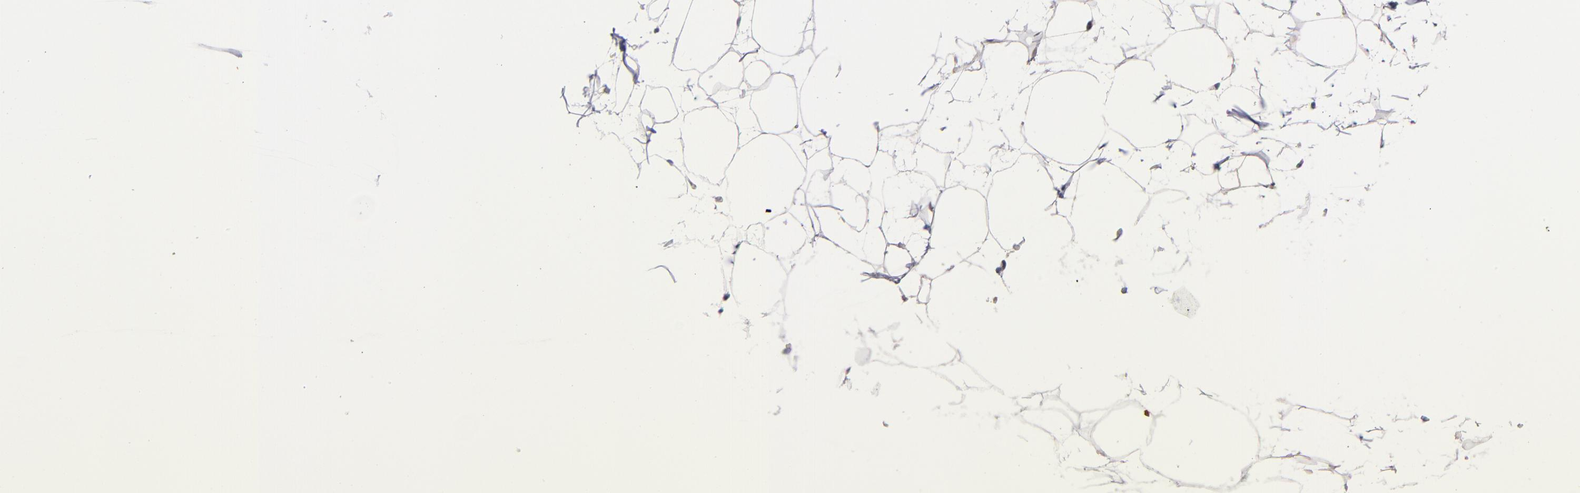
{"staining": {"intensity": "weak", "quantity": "<25%", "location": "cytoplasmic/membranous"}, "tissue": "adipose tissue", "cell_type": "Adipocytes", "image_type": "normal", "snomed": [{"axis": "morphology", "description": "Normal tissue, NOS"}, {"axis": "topography", "description": "Breast"}], "caption": "Adipocytes are negative for protein expression in unremarkable human adipose tissue. The staining was performed using DAB to visualize the protein expression in brown, while the nuclei were stained in blue with hematoxylin (Magnification: 20x).", "gene": "PSMD10", "patient": {"sex": "female", "age": 22}}